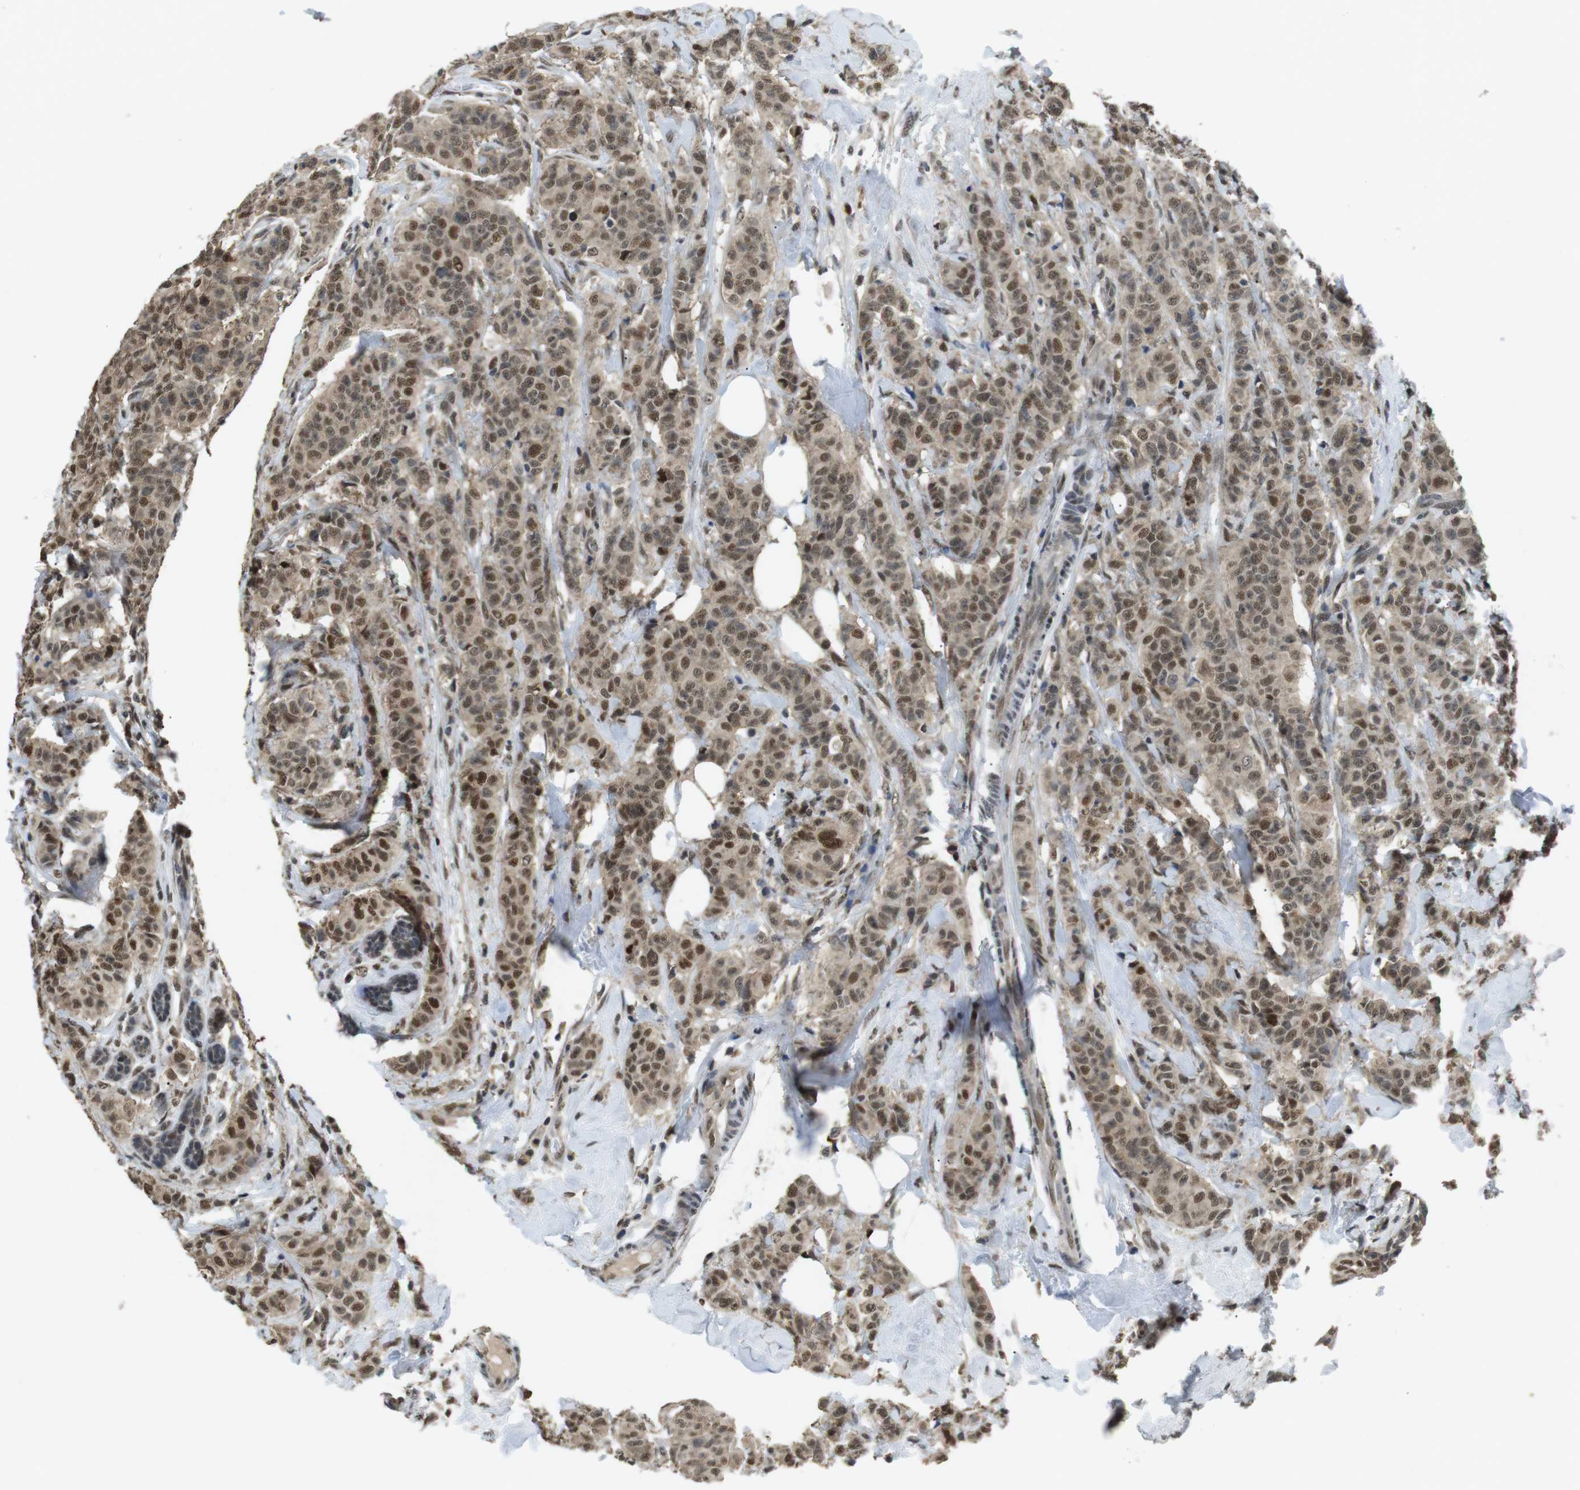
{"staining": {"intensity": "moderate", "quantity": ">75%", "location": "cytoplasmic/membranous,nuclear"}, "tissue": "breast cancer", "cell_type": "Tumor cells", "image_type": "cancer", "snomed": [{"axis": "morphology", "description": "Normal tissue, NOS"}, {"axis": "morphology", "description": "Duct carcinoma"}, {"axis": "topography", "description": "Breast"}], "caption": "Breast cancer (infiltrating ductal carcinoma) stained for a protein (brown) displays moderate cytoplasmic/membranous and nuclear positive expression in about >75% of tumor cells.", "gene": "ORAI3", "patient": {"sex": "female", "age": 40}}